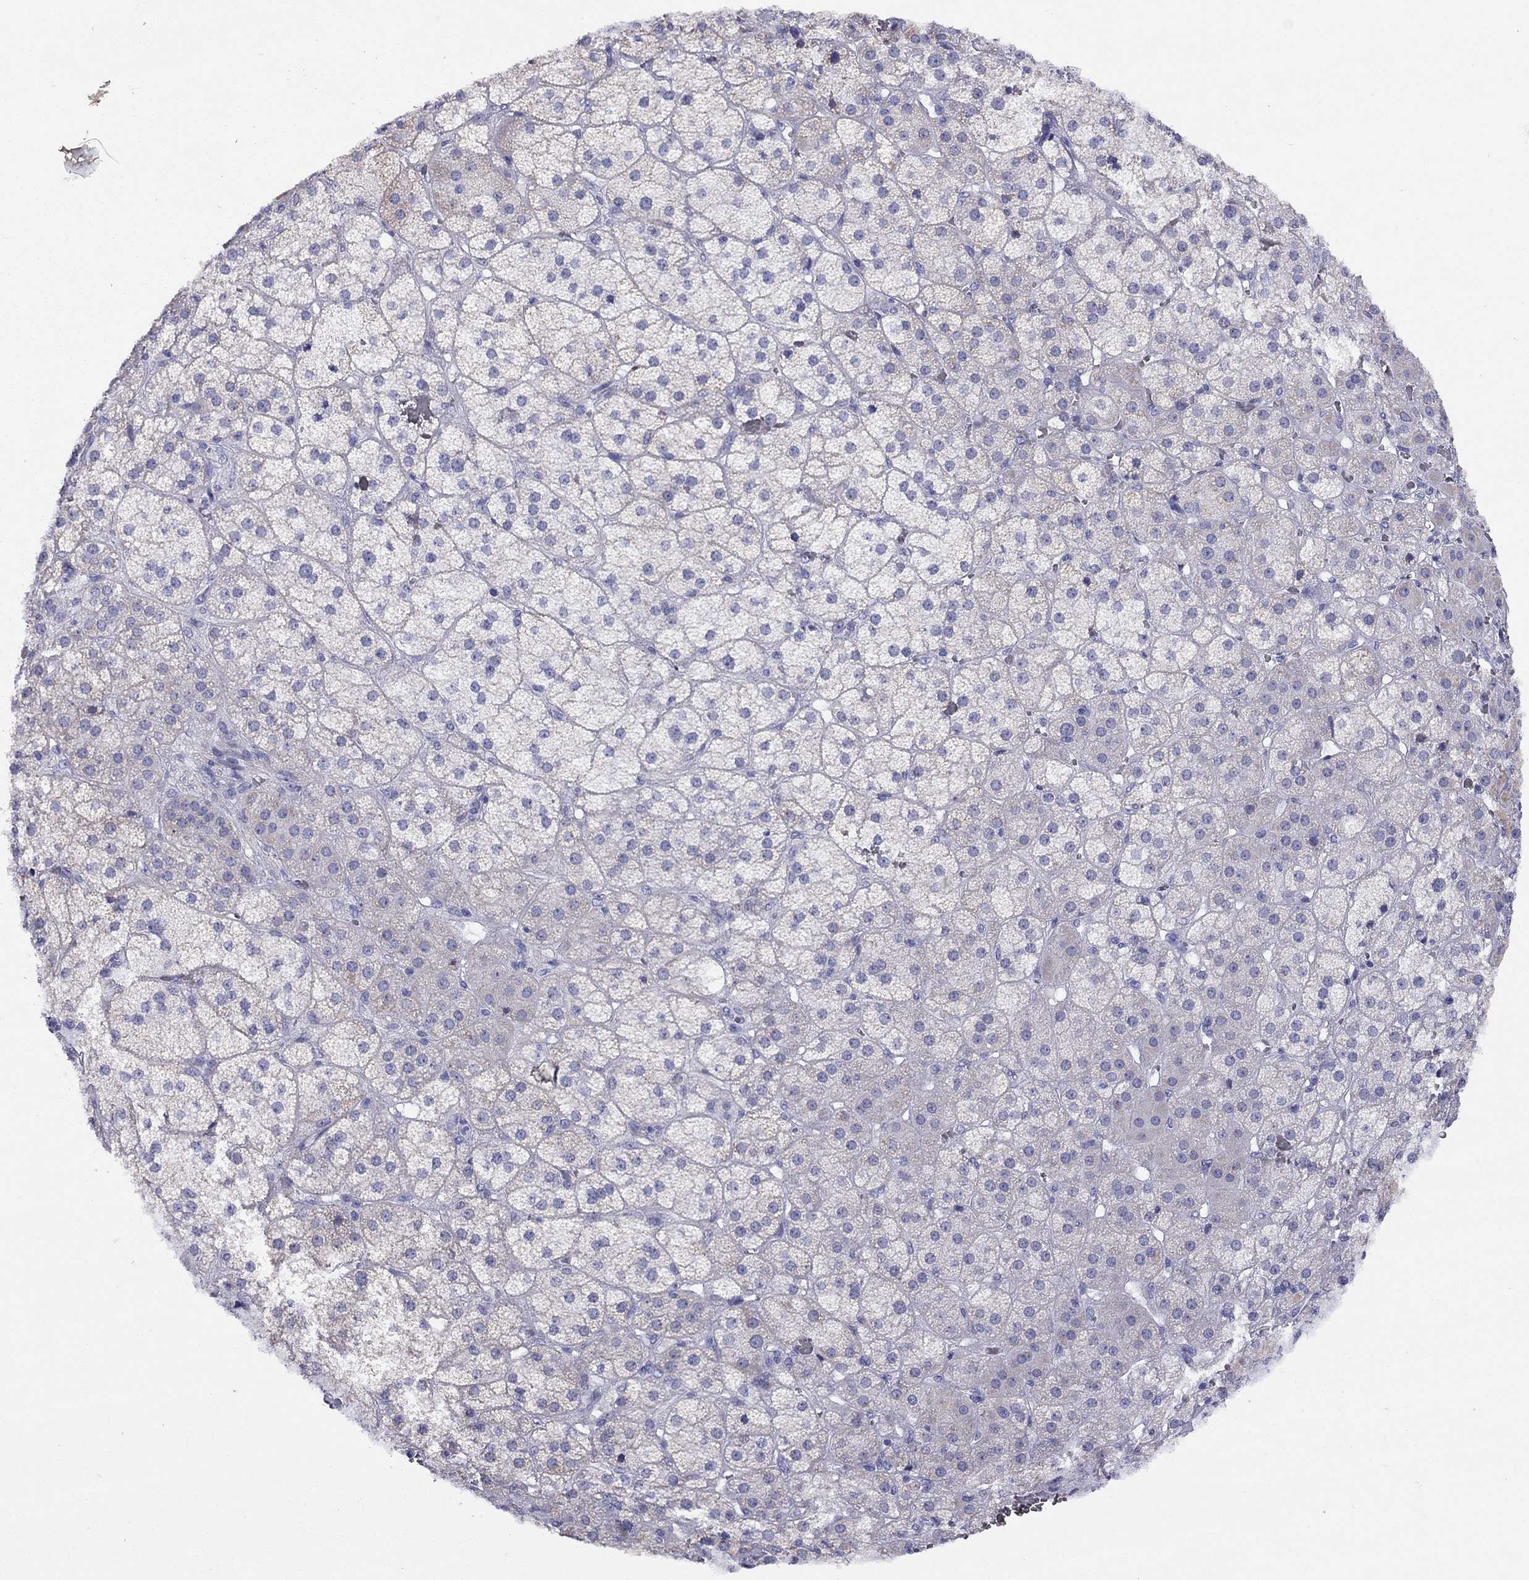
{"staining": {"intensity": "negative", "quantity": "none", "location": "none"}, "tissue": "adrenal gland", "cell_type": "Glandular cells", "image_type": "normal", "snomed": [{"axis": "morphology", "description": "Normal tissue, NOS"}, {"axis": "topography", "description": "Adrenal gland"}], "caption": "Immunohistochemistry histopathology image of normal adrenal gland: human adrenal gland stained with DAB reveals no significant protein staining in glandular cells.", "gene": "LRIT2", "patient": {"sex": "male", "age": 57}}